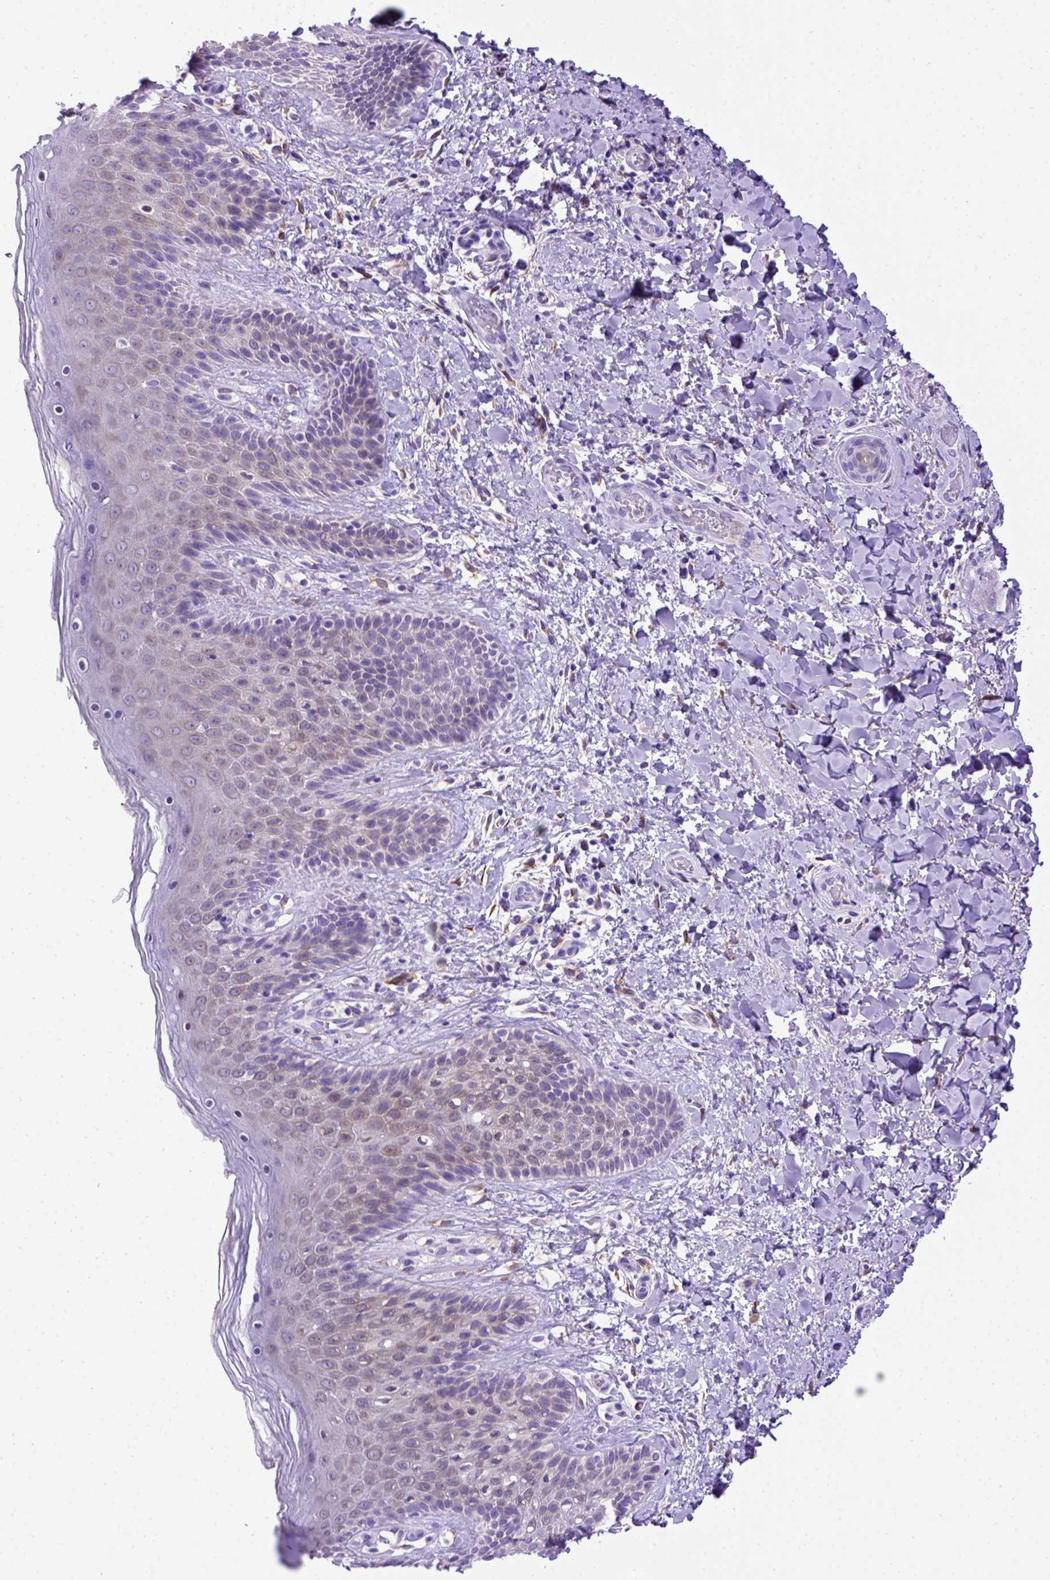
{"staining": {"intensity": "negative", "quantity": "none", "location": "none"}, "tissue": "skin", "cell_type": "Epidermal cells", "image_type": "normal", "snomed": [{"axis": "morphology", "description": "Normal tissue, NOS"}, {"axis": "topography", "description": "Anal"}], "caption": "A high-resolution image shows immunohistochemistry (IHC) staining of benign skin, which displays no significant positivity in epidermal cells. (Brightfield microscopy of DAB IHC at high magnification).", "gene": "PTGES", "patient": {"sex": "male", "age": 36}}